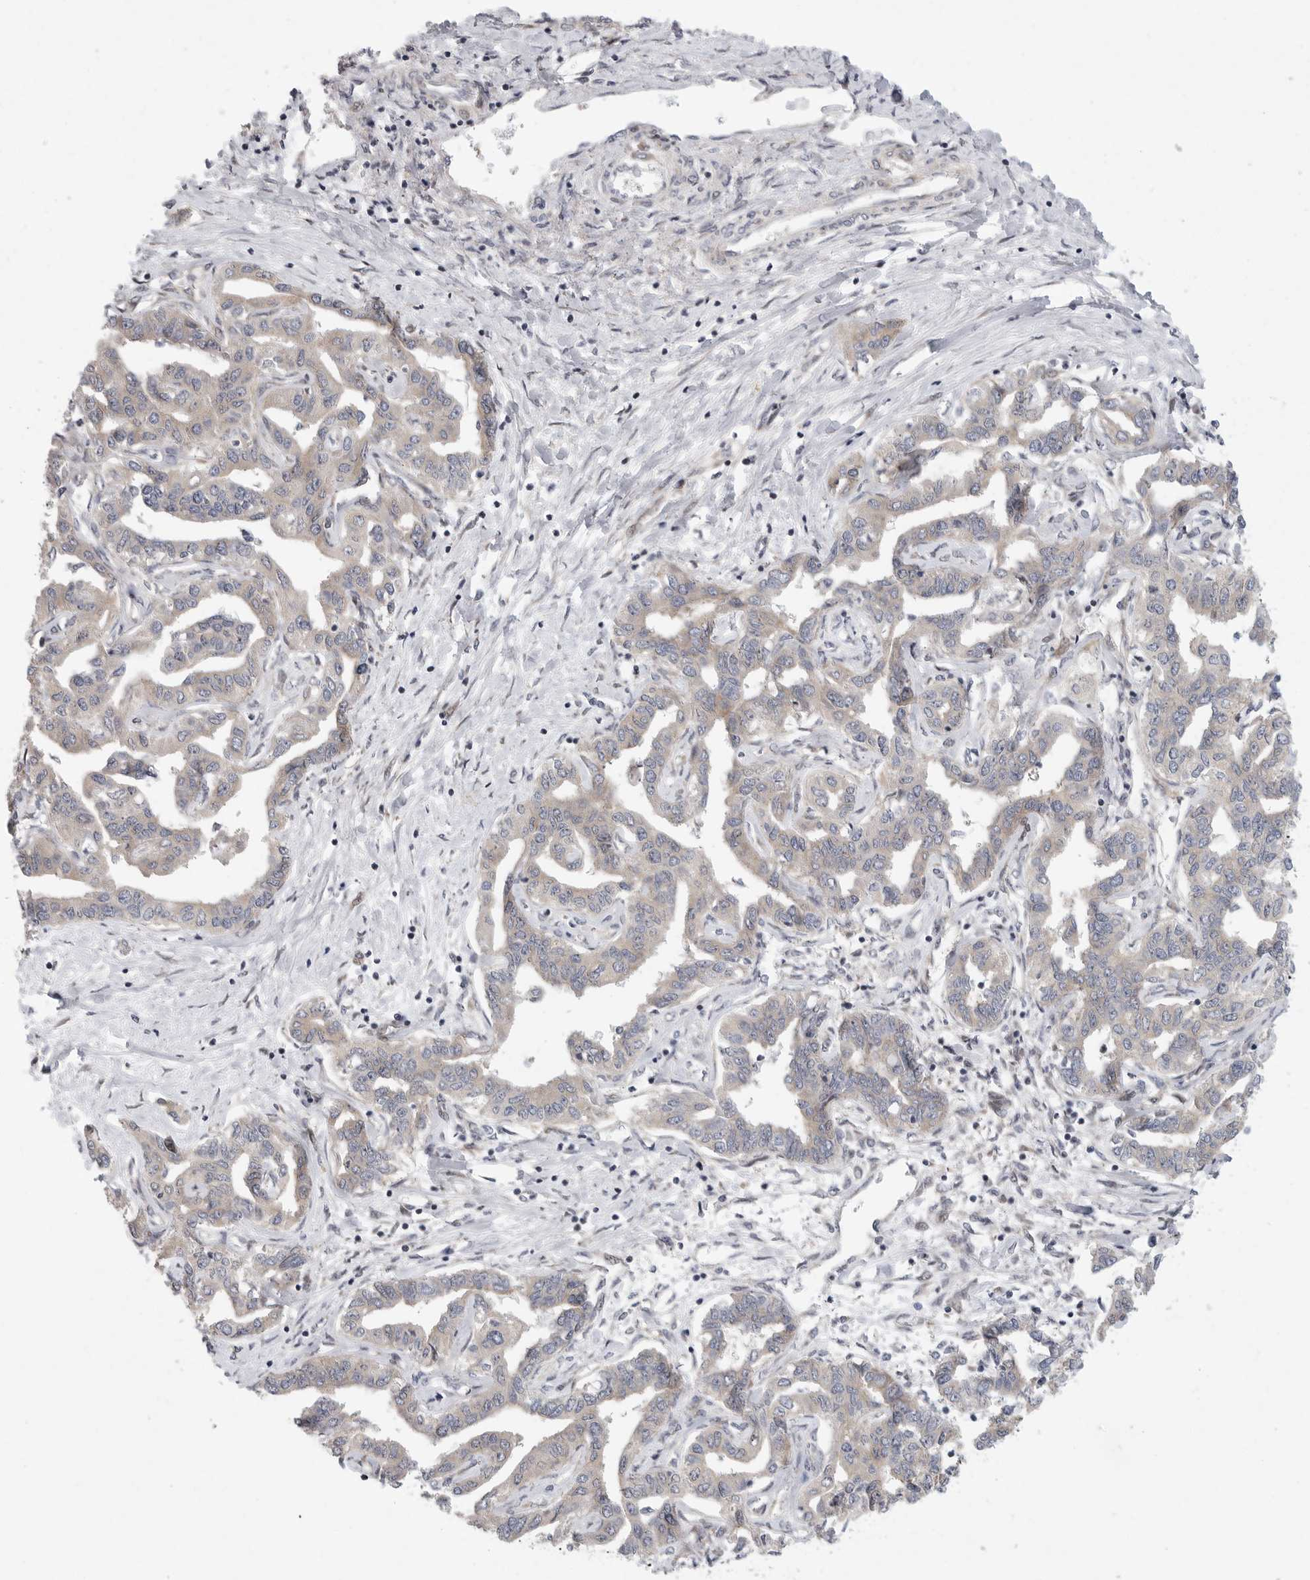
{"staining": {"intensity": "weak", "quantity": ">75%", "location": "cytoplasmic/membranous"}, "tissue": "liver cancer", "cell_type": "Tumor cells", "image_type": "cancer", "snomed": [{"axis": "morphology", "description": "Cholangiocarcinoma"}, {"axis": "topography", "description": "Liver"}], "caption": "There is low levels of weak cytoplasmic/membranous staining in tumor cells of liver cancer (cholangiocarcinoma), as demonstrated by immunohistochemical staining (brown color).", "gene": "FBXO43", "patient": {"sex": "male", "age": 59}}